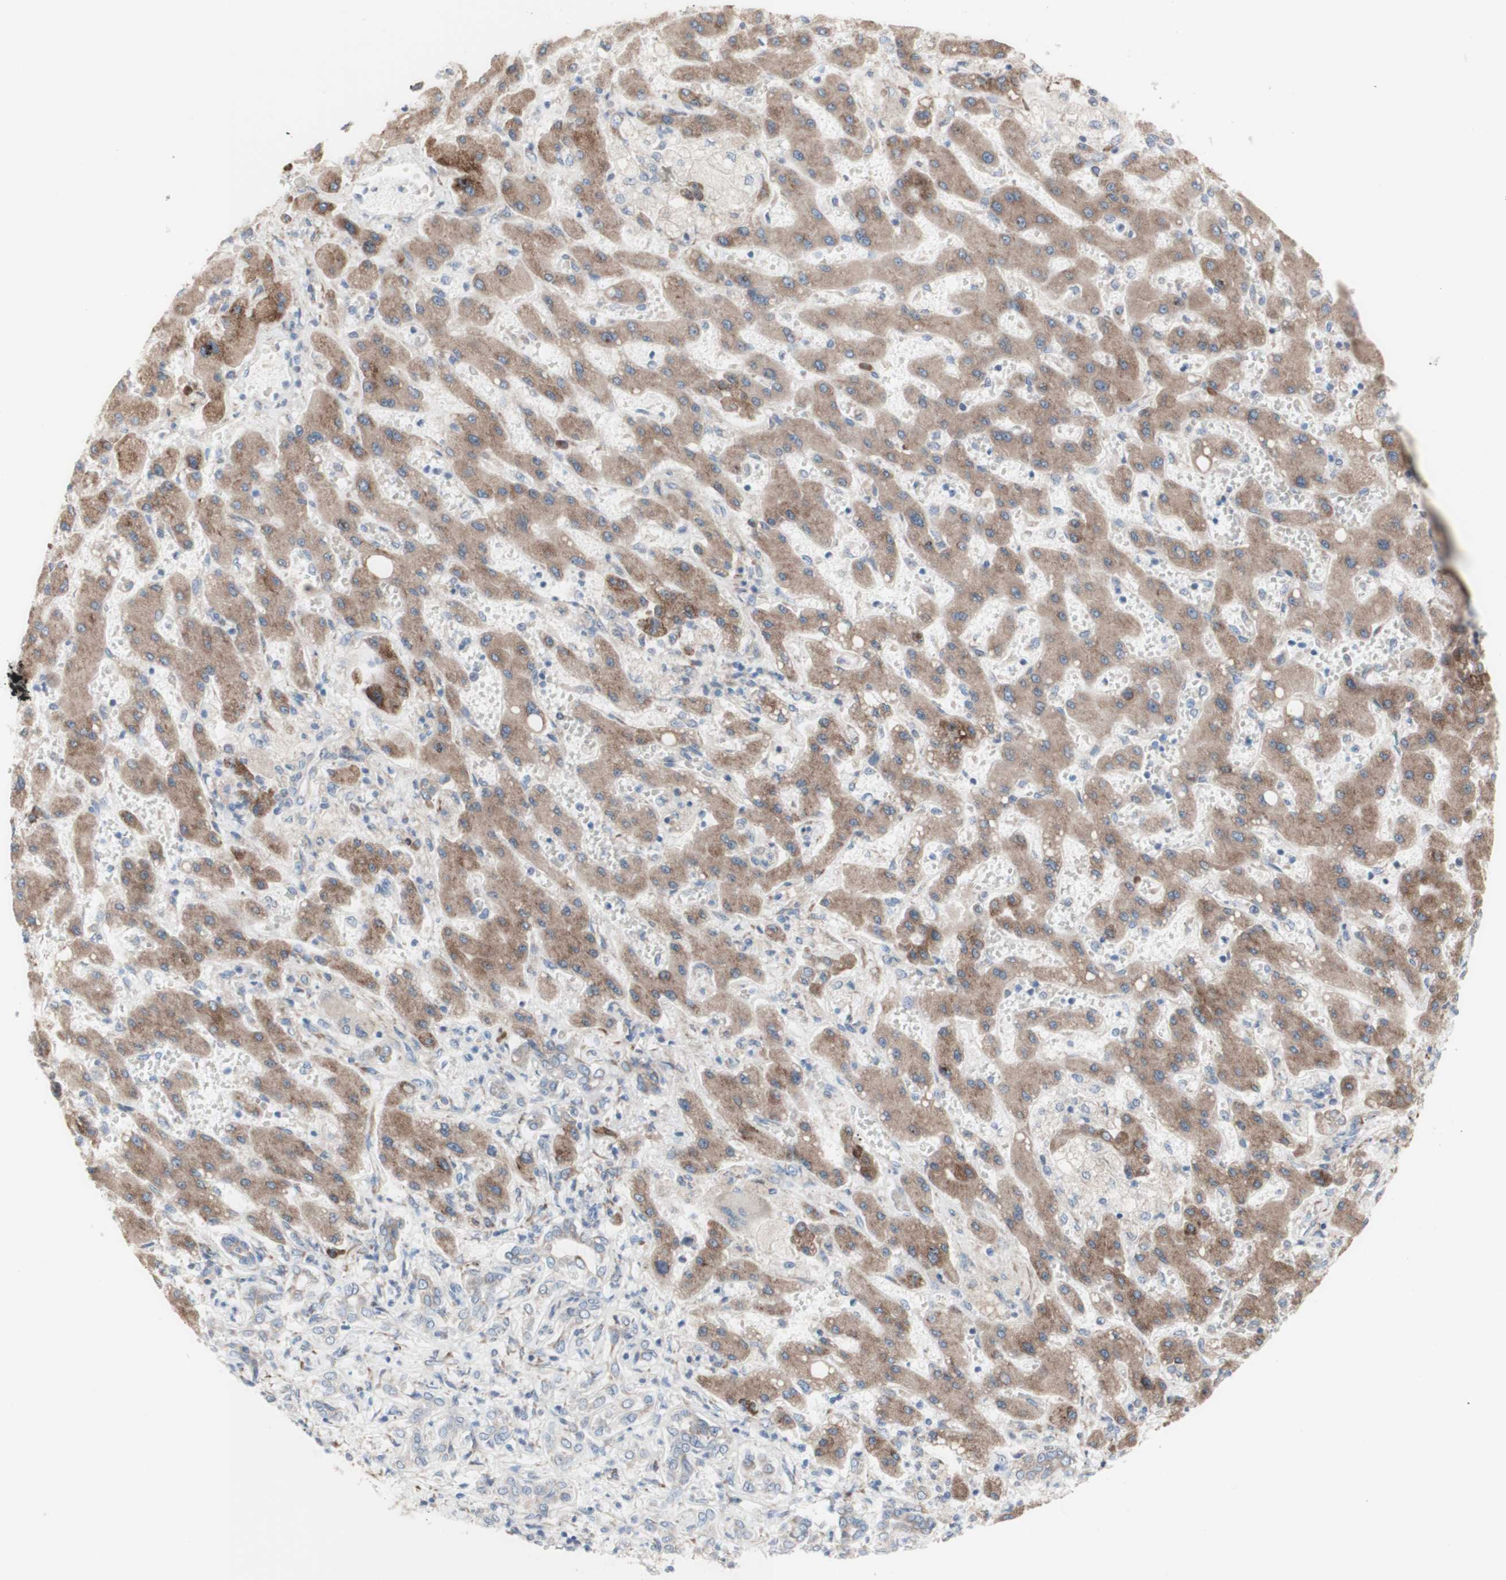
{"staining": {"intensity": "weak", "quantity": "<25%", "location": "cytoplasmic/membranous"}, "tissue": "liver cancer", "cell_type": "Tumor cells", "image_type": "cancer", "snomed": [{"axis": "morphology", "description": "Cholangiocarcinoma"}, {"axis": "topography", "description": "Liver"}], "caption": "Photomicrograph shows no significant protein positivity in tumor cells of cholangiocarcinoma (liver).", "gene": "AGPAT5", "patient": {"sex": "male", "age": 50}}